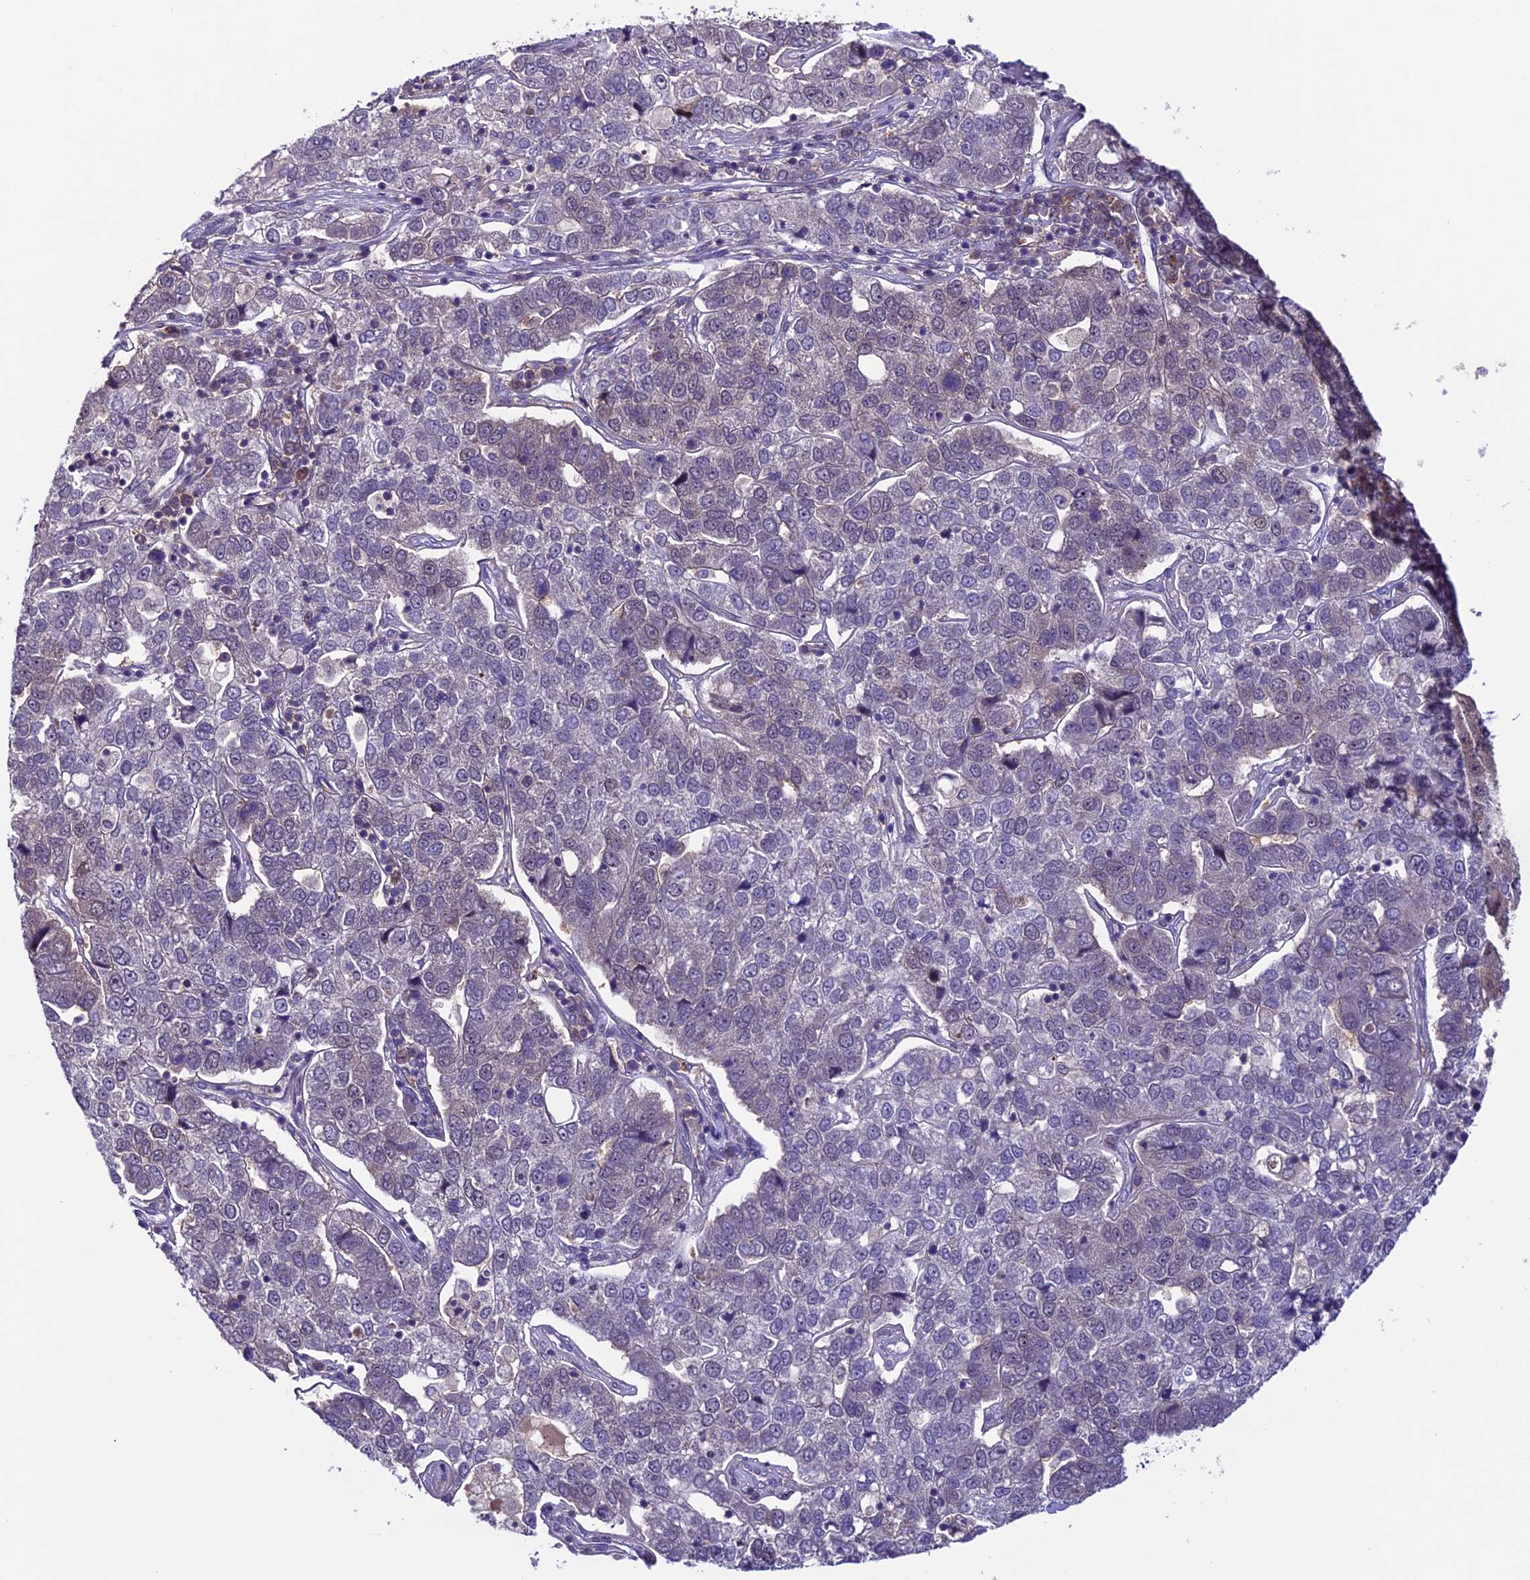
{"staining": {"intensity": "negative", "quantity": "none", "location": "none"}, "tissue": "pancreatic cancer", "cell_type": "Tumor cells", "image_type": "cancer", "snomed": [{"axis": "morphology", "description": "Adenocarcinoma, NOS"}, {"axis": "topography", "description": "Pancreas"}], "caption": "This is an immunohistochemistry (IHC) photomicrograph of human pancreatic adenocarcinoma. There is no staining in tumor cells.", "gene": "XKR7", "patient": {"sex": "female", "age": 61}}